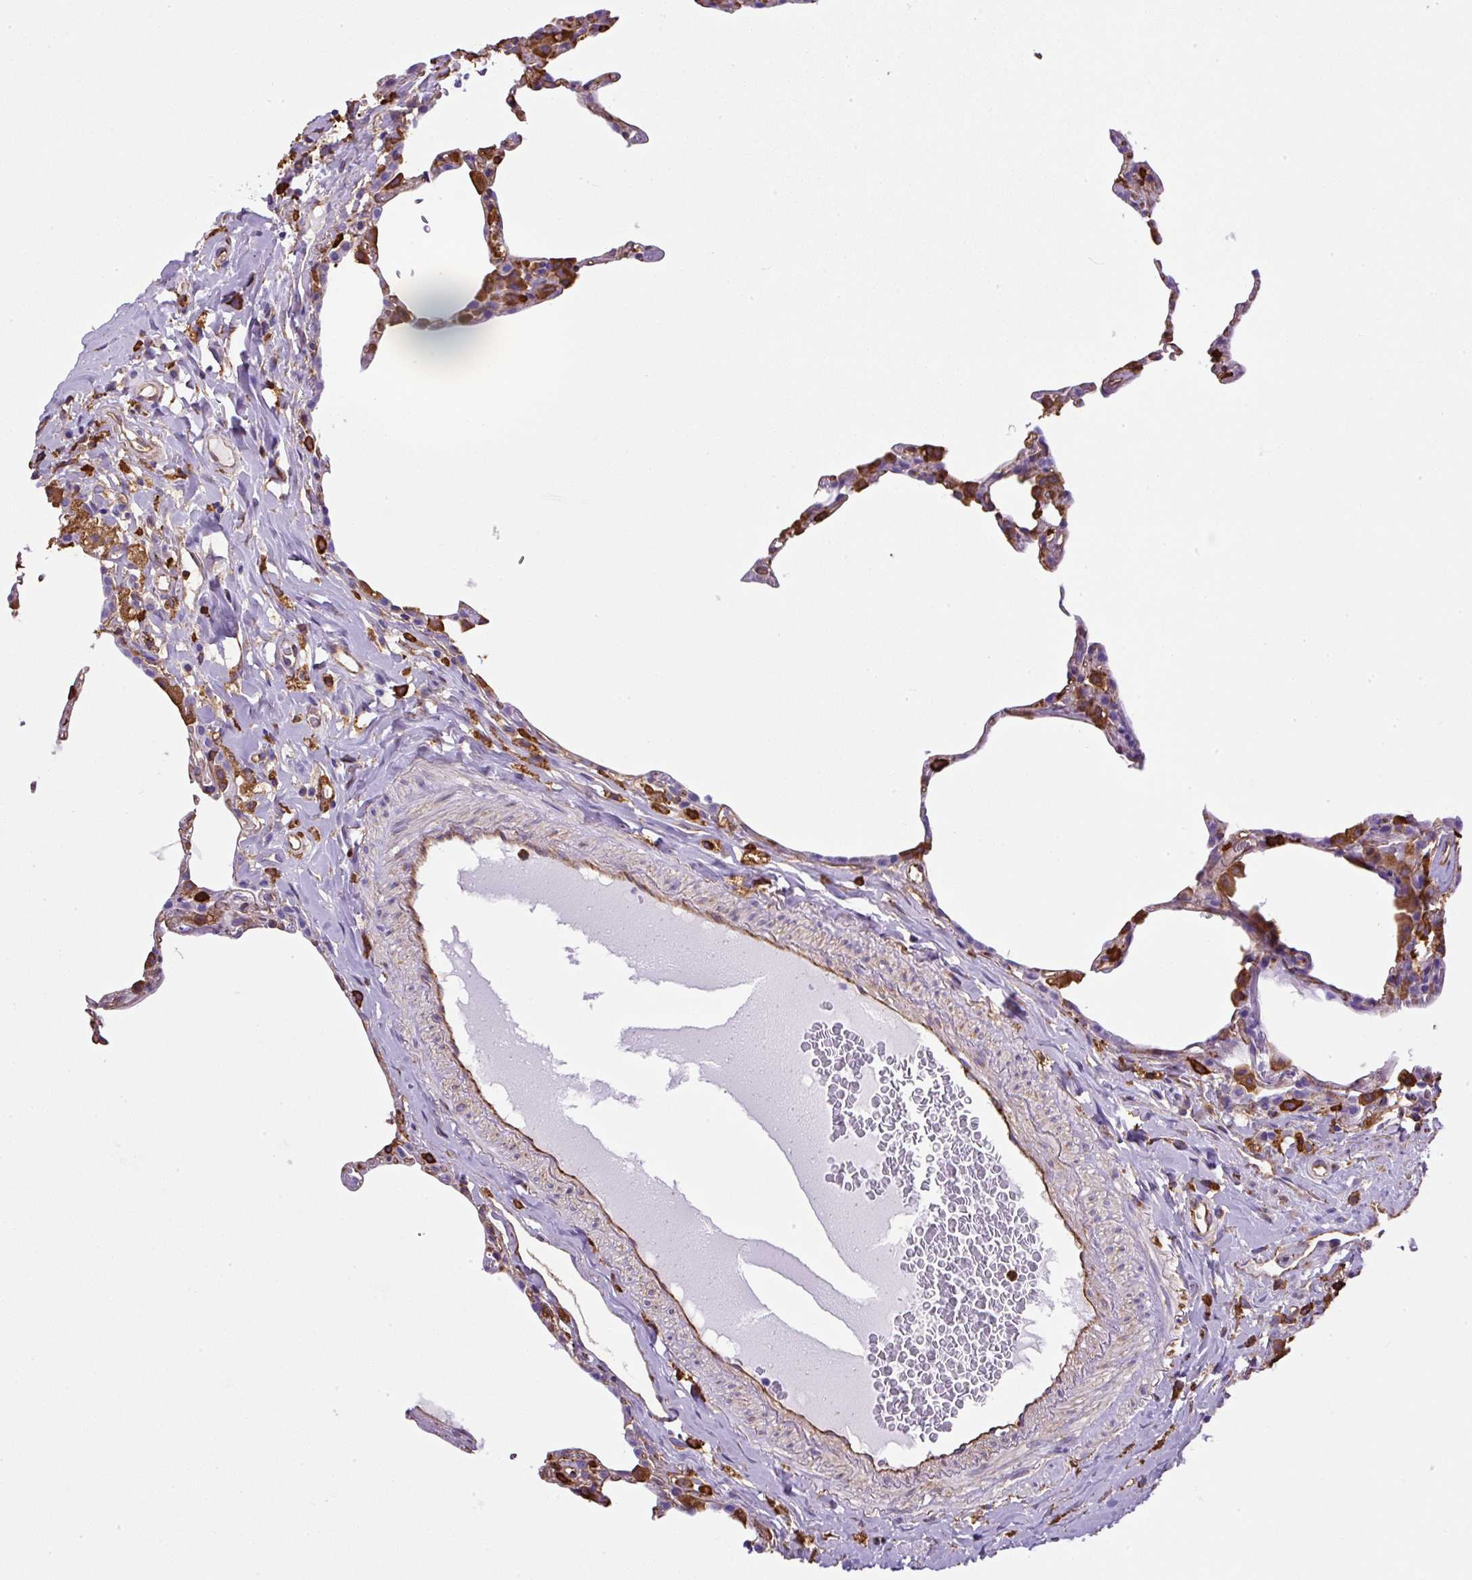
{"staining": {"intensity": "strong", "quantity": "<25%", "location": "cytoplasmic/membranous"}, "tissue": "lung", "cell_type": "Alveolar cells", "image_type": "normal", "snomed": [{"axis": "morphology", "description": "Normal tissue, NOS"}, {"axis": "topography", "description": "Lung"}], "caption": "High-power microscopy captured an immunohistochemistry image of benign lung, revealing strong cytoplasmic/membranous staining in approximately <25% of alveolar cells. (Stains: DAB in brown, nuclei in blue, Microscopy: brightfield microscopy at high magnification).", "gene": "MAGEB5", "patient": {"sex": "female", "age": 57}}